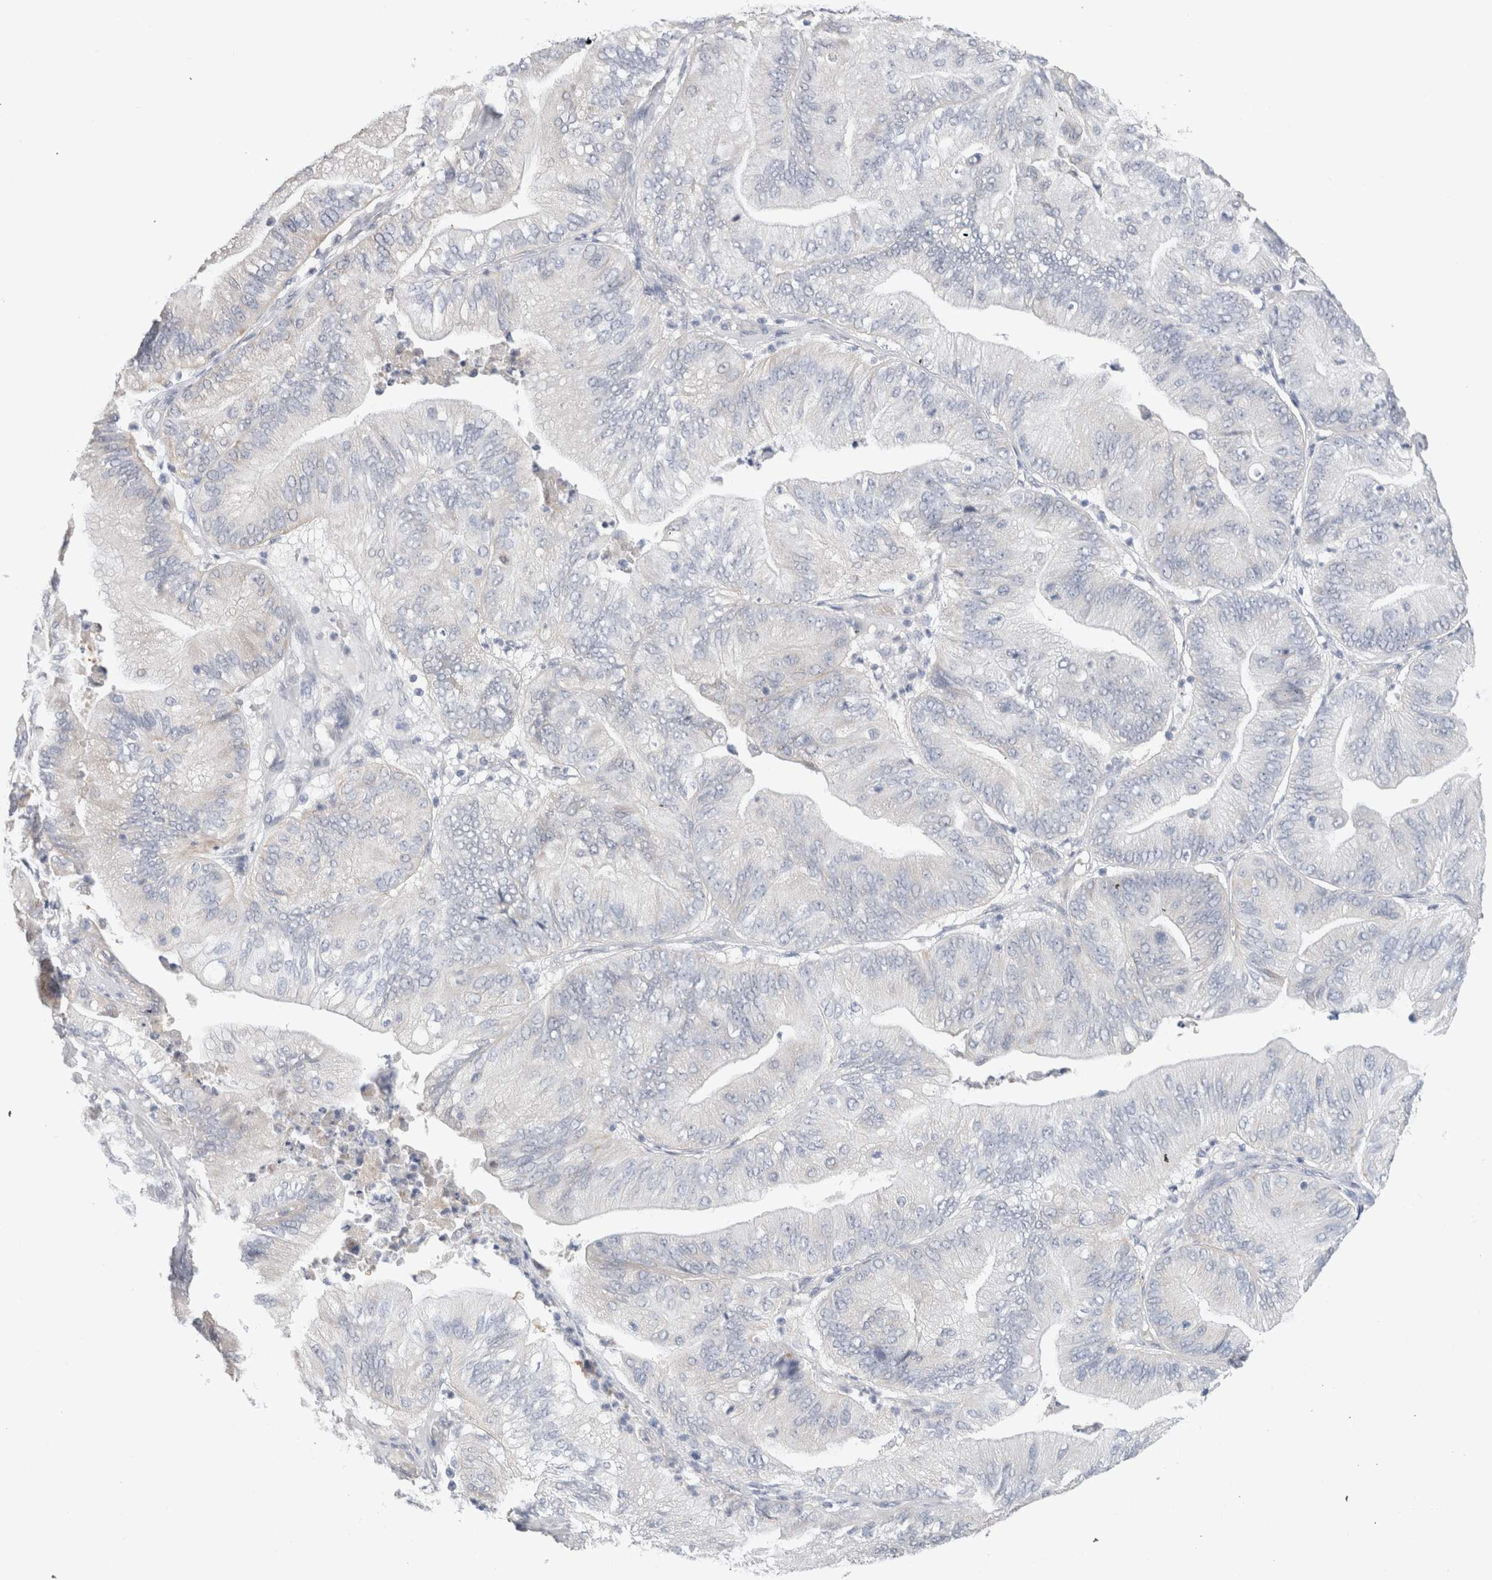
{"staining": {"intensity": "negative", "quantity": "none", "location": "none"}, "tissue": "ovarian cancer", "cell_type": "Tumor cells", "image_type": "cancer", "snomed": [{"axis": "morphology", "description": "Cystadenocarcinoma, mucinous, NOS"}, {"axis": "topography", "description": "Ovary"}], "caption": "This is a histopathology image of immunohistochemistry (IHC) staining of ovarian cancer, which shows no staining in tumor cells. Brightfield microscopy of immunohistochemistry stained with DAB (3,3'-diaminobenzidine) (brown) and hematoxylin (blue), captured at high magnification.", "gene": "NDOR1", "patient": {"sex": "female", "age": 61}}